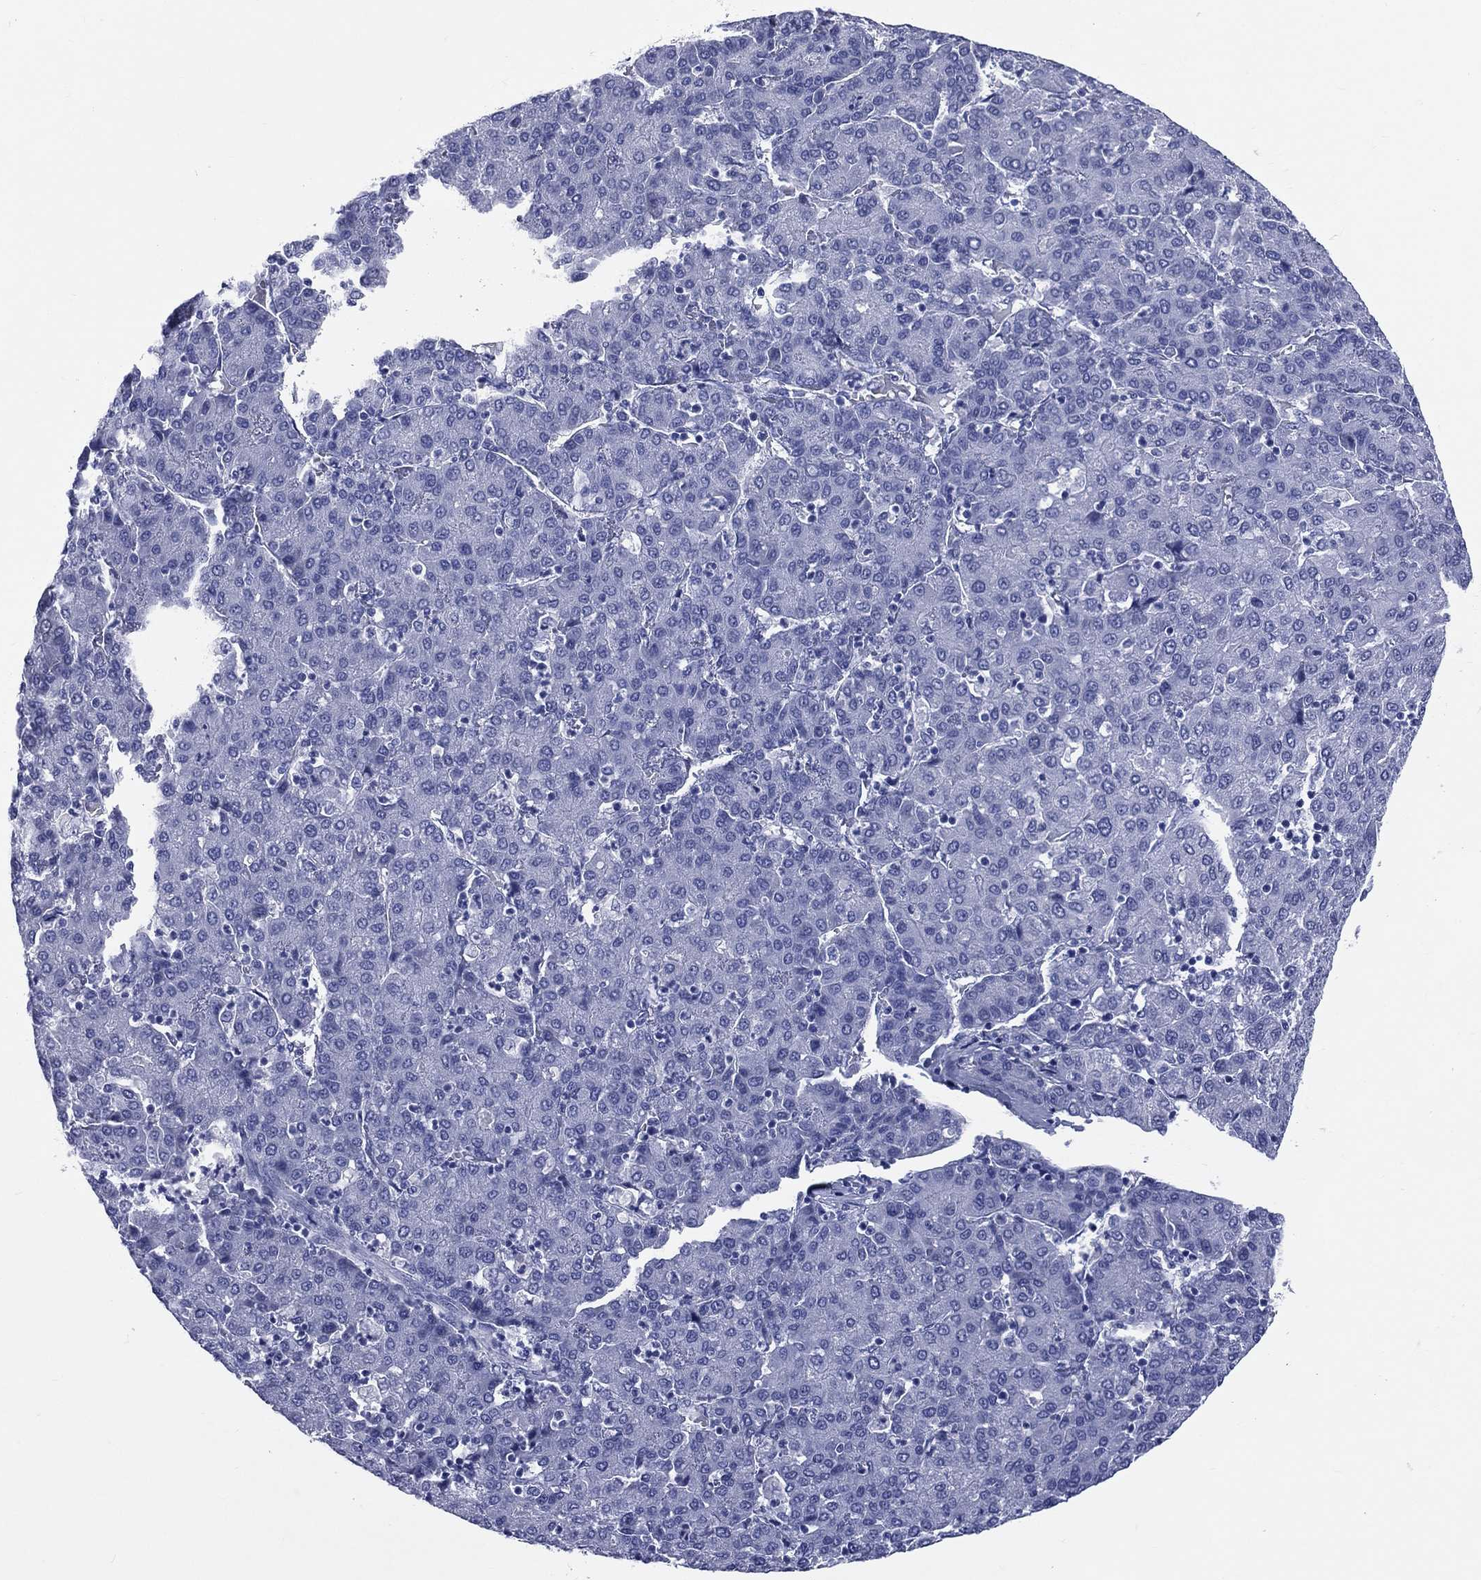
{"staining": {"intensity": "negative", "quantity": "none", "location": "none"}, "tissue": "liver cancer", "cell_type": "Tumor cells", "image_type": "cancer", "snomed": [{"axis": "morphology", "description": "Carcinoma, Hepatocellular, NOS"}, {"axis": "topography", "description": "Liver"}], "caption": "This is an IHC photomicrograph of human liver cancer (hepatocellular carcinoma). There is no positivity in tumor cells.", "gene": "CYLC1", "patient": {"sex": "male", "age": 65}}